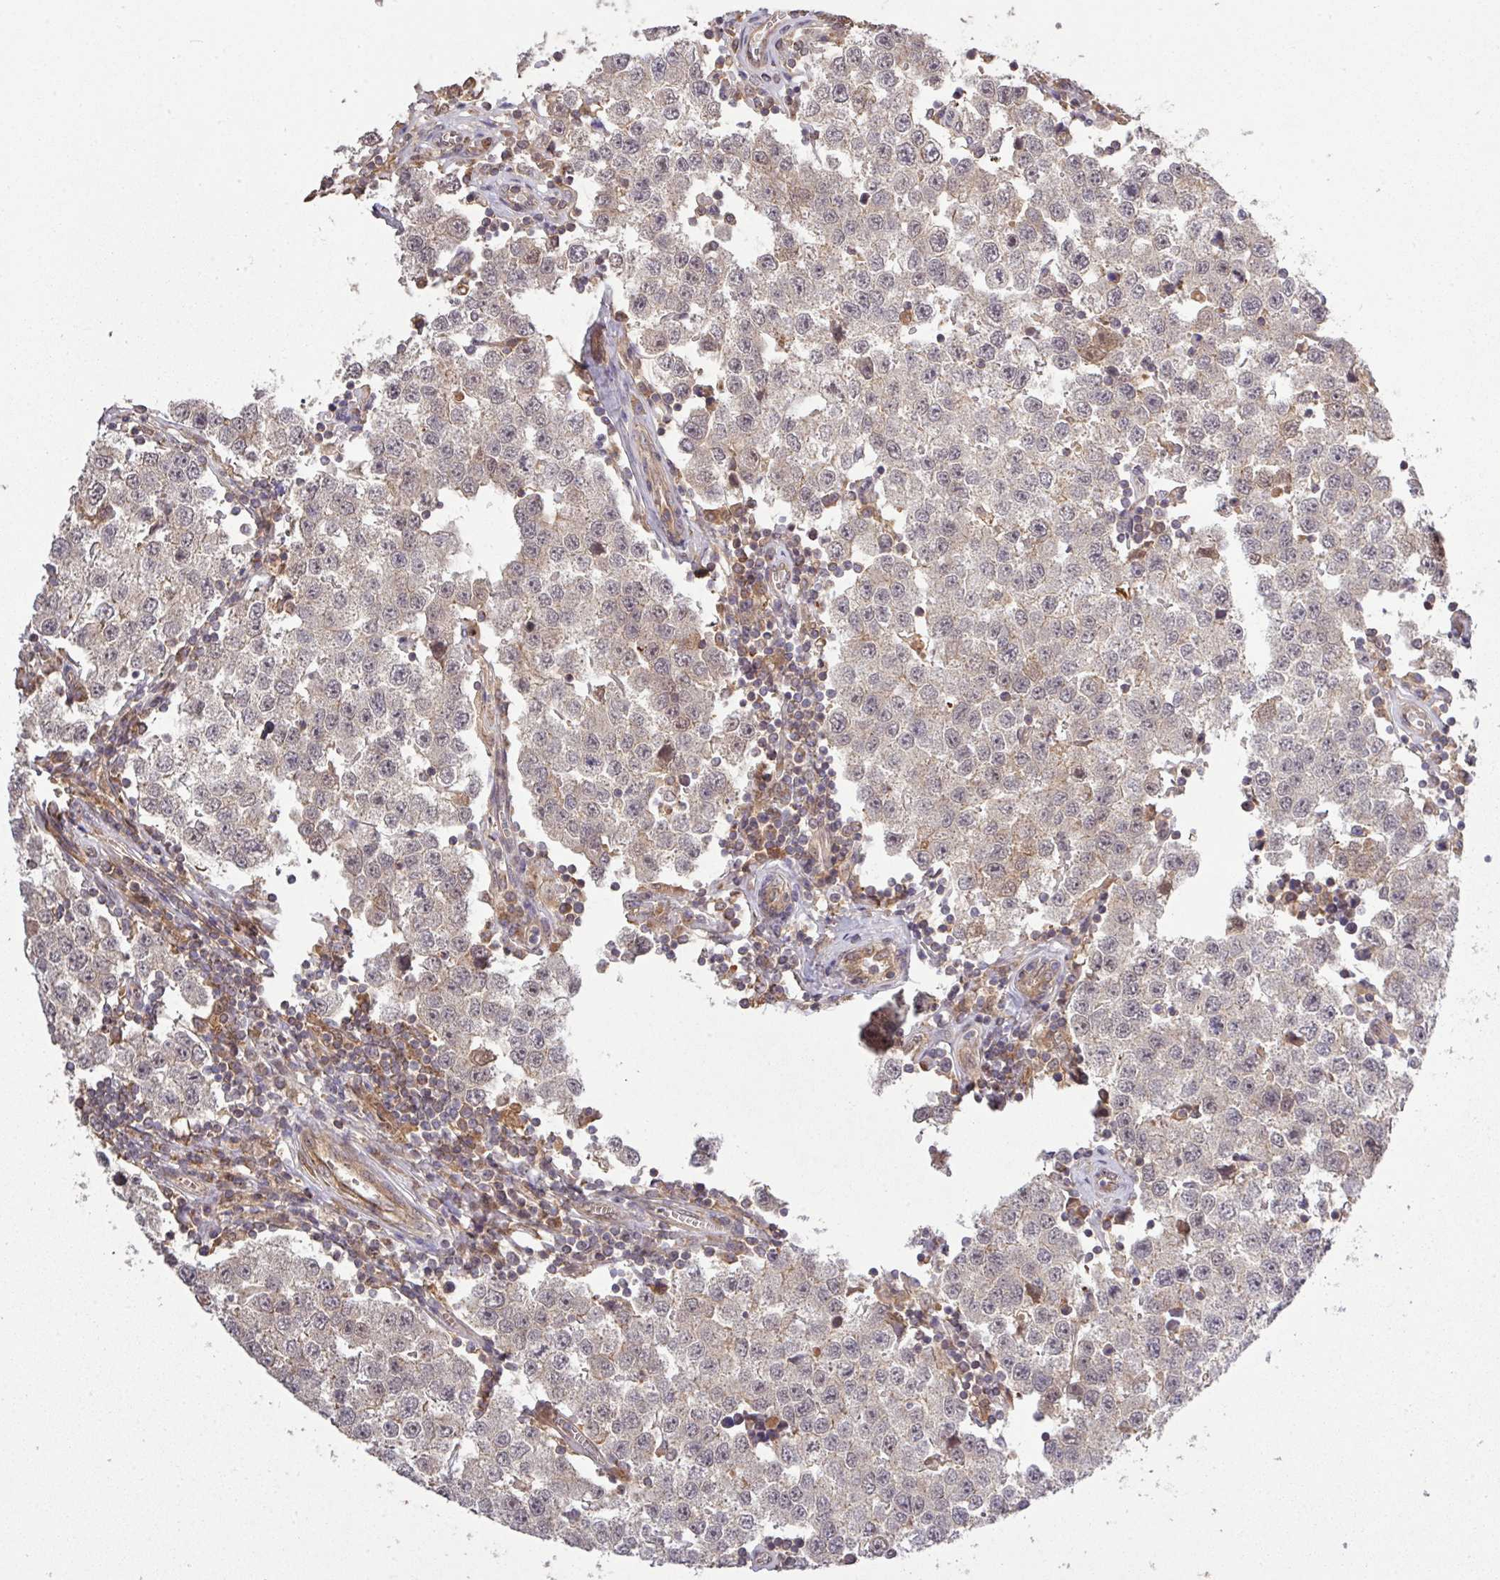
{"staining": {"intensity": "negative", "quantity": "none", "location": "none"}, "tissue": "testis cancer", "cell_type": "Tumor cells", "image_type": "cancer", "snomed": [{"axis": "morphology", "description": "Seminoma, NOS"}, {"axis": "topography", "description": "Testis"}], "caption": "A photomicrograph of human seminoma (testis) is negative for staining in tumor cells.", "gene": "ARPIN", "patient": {"sex": "male", "age": 34}}